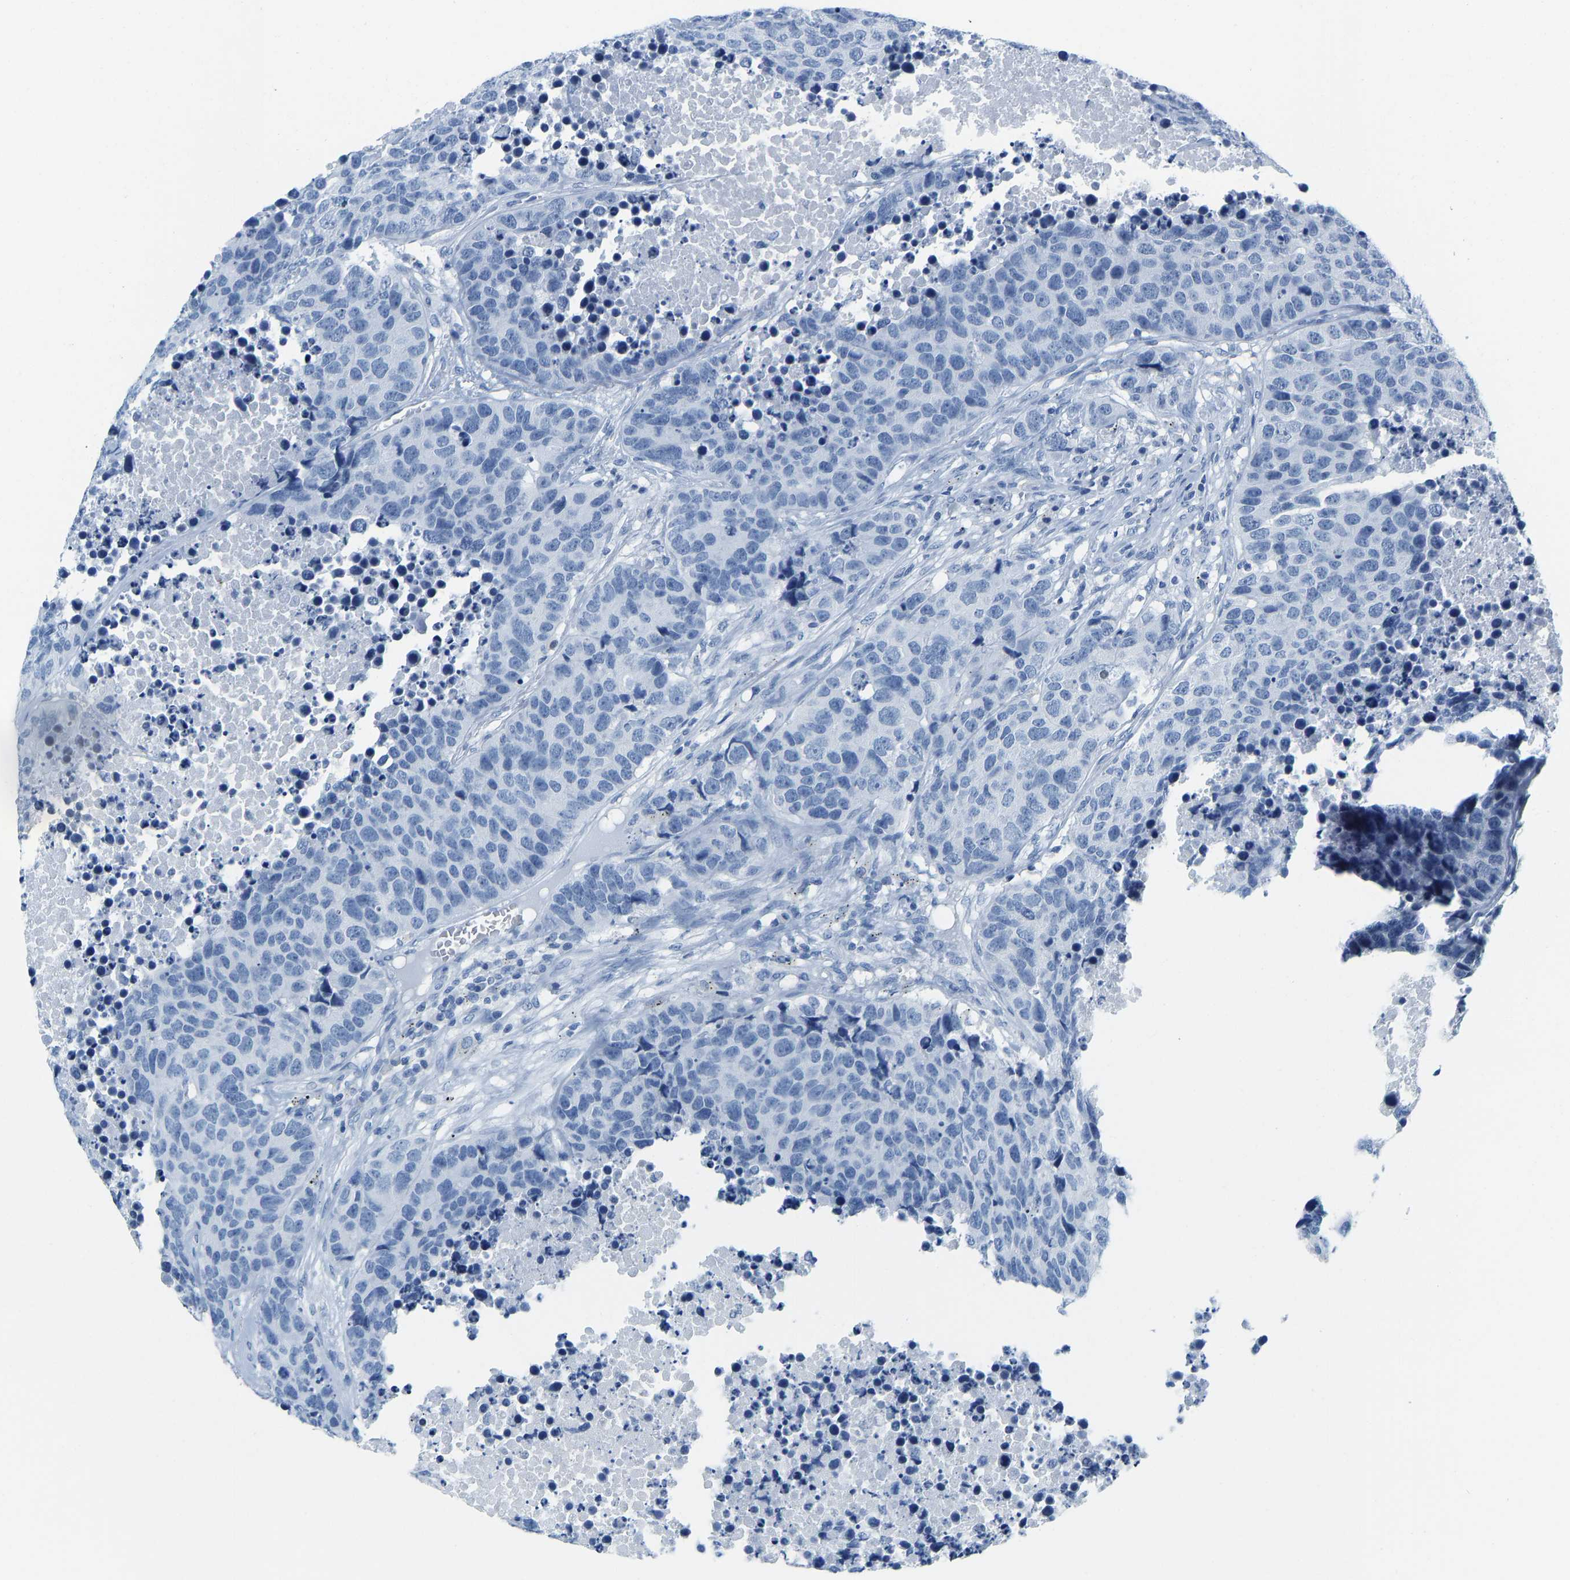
{"staining": {"intensity": "negative", "quantity": "none", "location": "none"}, "tissue": "carcinoid", "cell_type": "Tumor cells", "image_type": "cancer", "snomed": [{"axis": "morphology", "description": "Carcinoid, malignant, NOS"}, {"axis": "topography", "description": "Lung"}], "caption": "This is an IHC image of human carcinoid. There is no positivity in tumor cells.", "gene": "SERPINB3", "patient": {"sex": "male", "age": 60}}